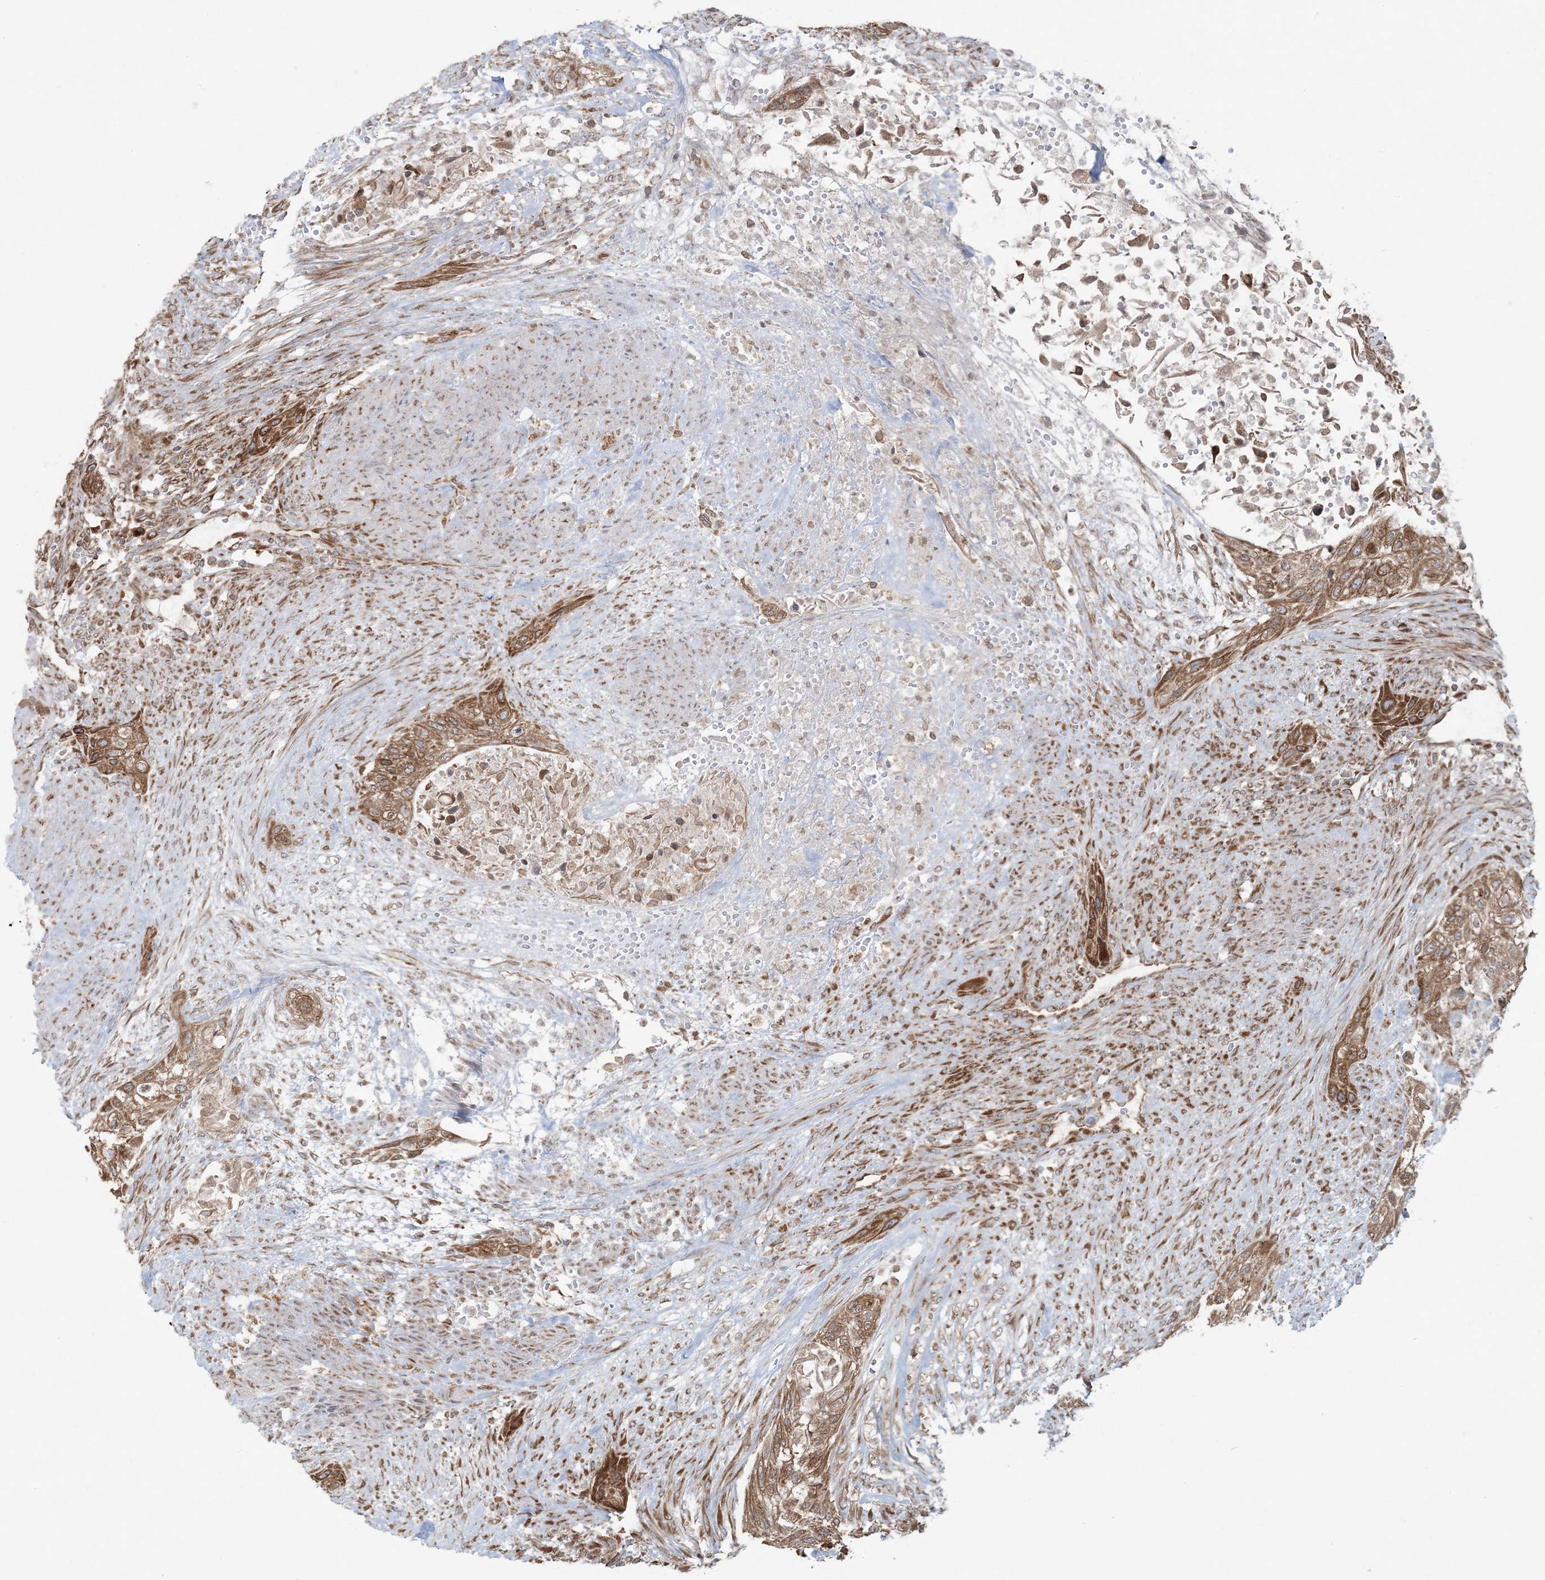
{"staining": {"intensity": "moderate", "quantity": ">75%", "location": "cytoplasmic/membranous"}, "tissue": "urothelial cancer", "cell_type": "Tumor cells", "image_type": "cancer", "snomed": [{"axis": "morphology", "description": "Urothelial carcinoma, High grade"}, {"axis": "topography", "description": "Urinary bladder"}], "caption": "Immunohistochemical staining of human urothelial cancer demonstrates moderate cytoplasmic/membranous protein expression in approximately >75% of tumor cells.", "gene": "UBXN4", "patient": {"sex": "male", "age": 35}}